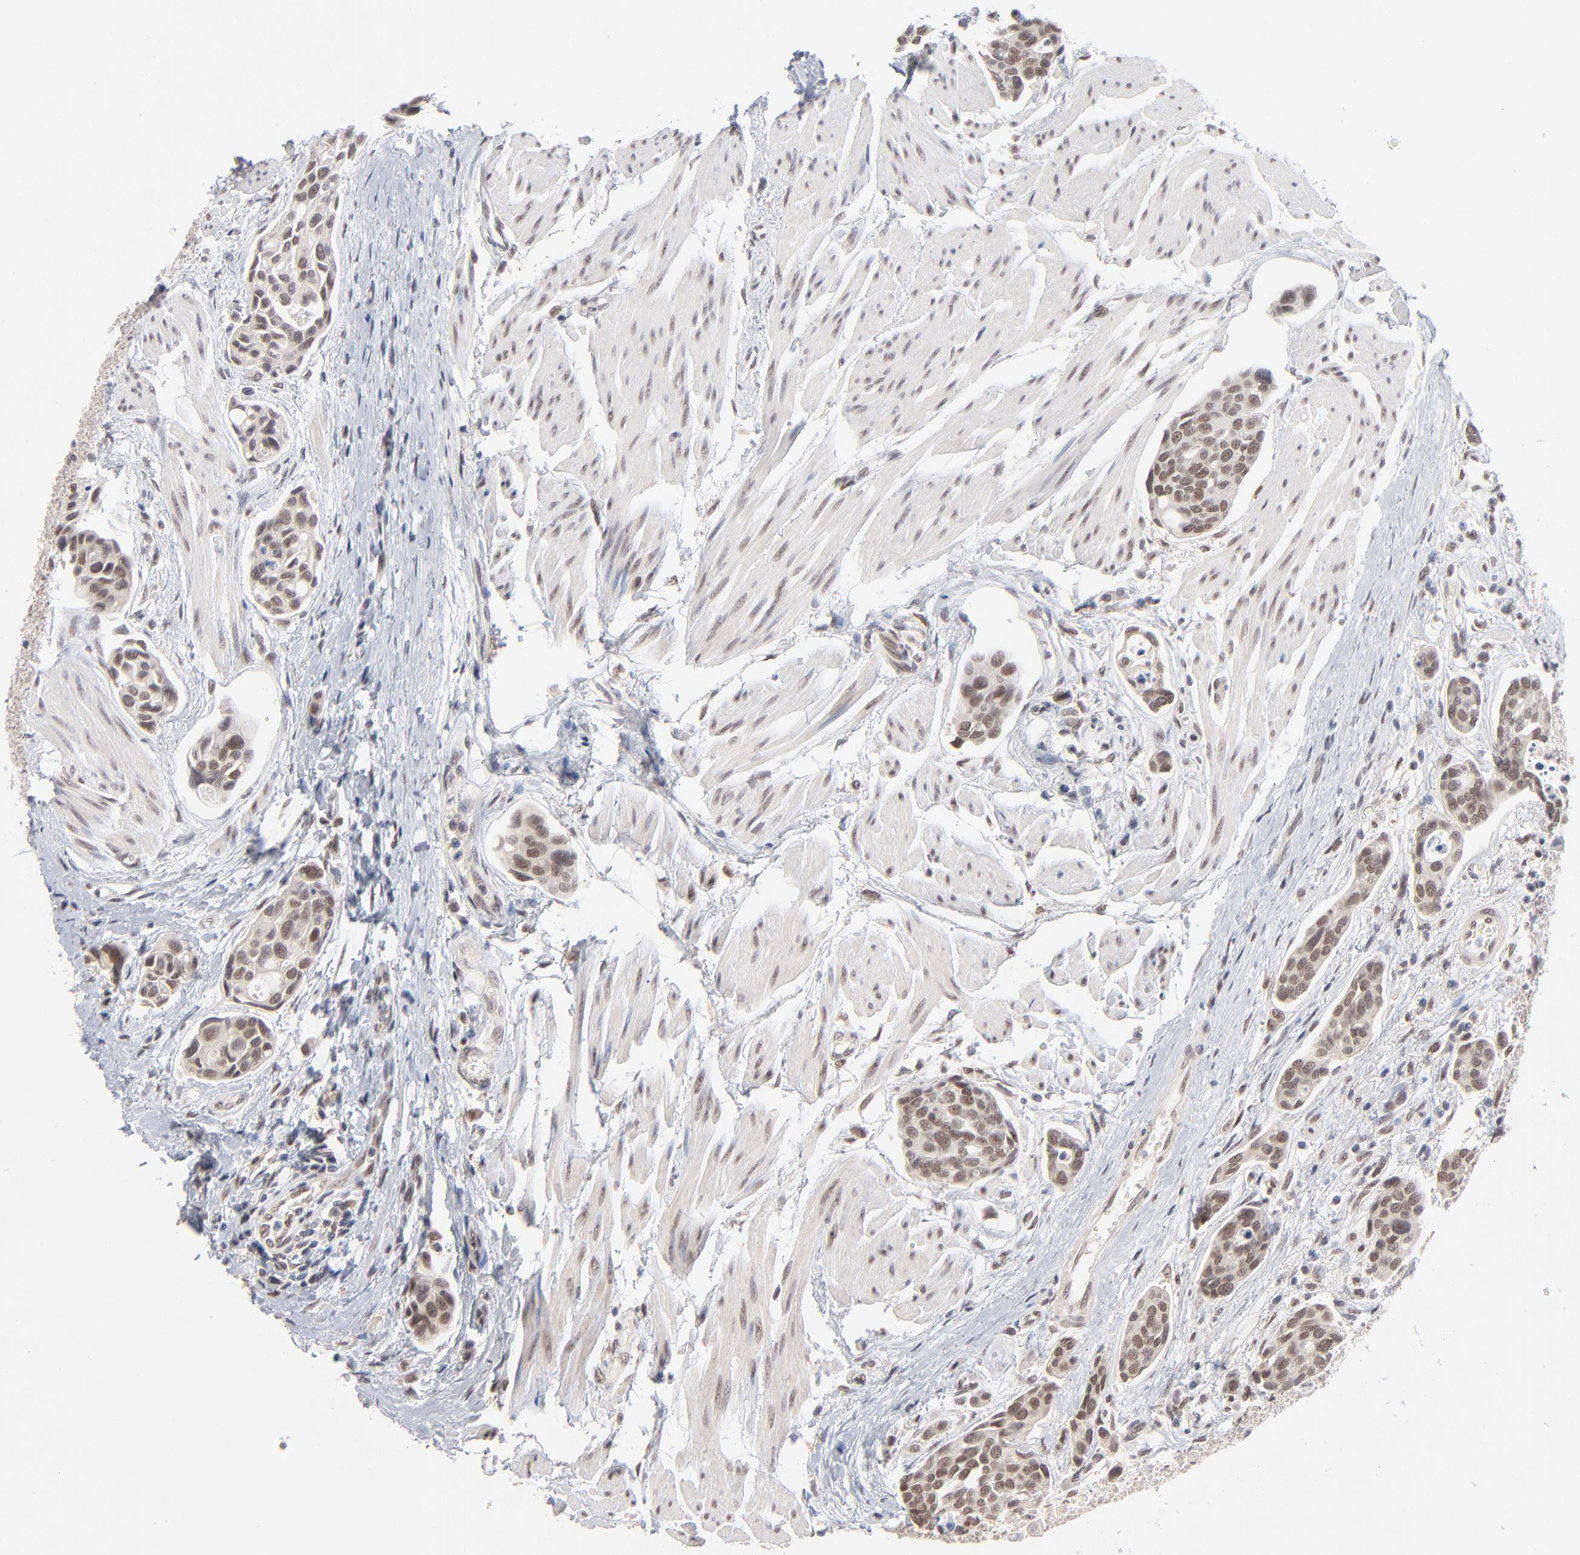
{"staining": {"intensity": "weak", "quantity": "25%-75%", "location": "nuclear"}, "tissue": "urothelial cancer", "cell_type": "Tumor cells", "image_type": "cancer", "snomed": [{"axis": "morphology", "description": "Urothelial carcinoma, High grade"}, {"axis": "topography", "description": "Urinary bladder"}], "caption": "Brown immunohistochemical staining in urothelial cancer reveals weak nuclear staining in about 25%-75% of tumor cells.", "gene": "MBIP", "patient": {"sex": "male", "age": 78}}